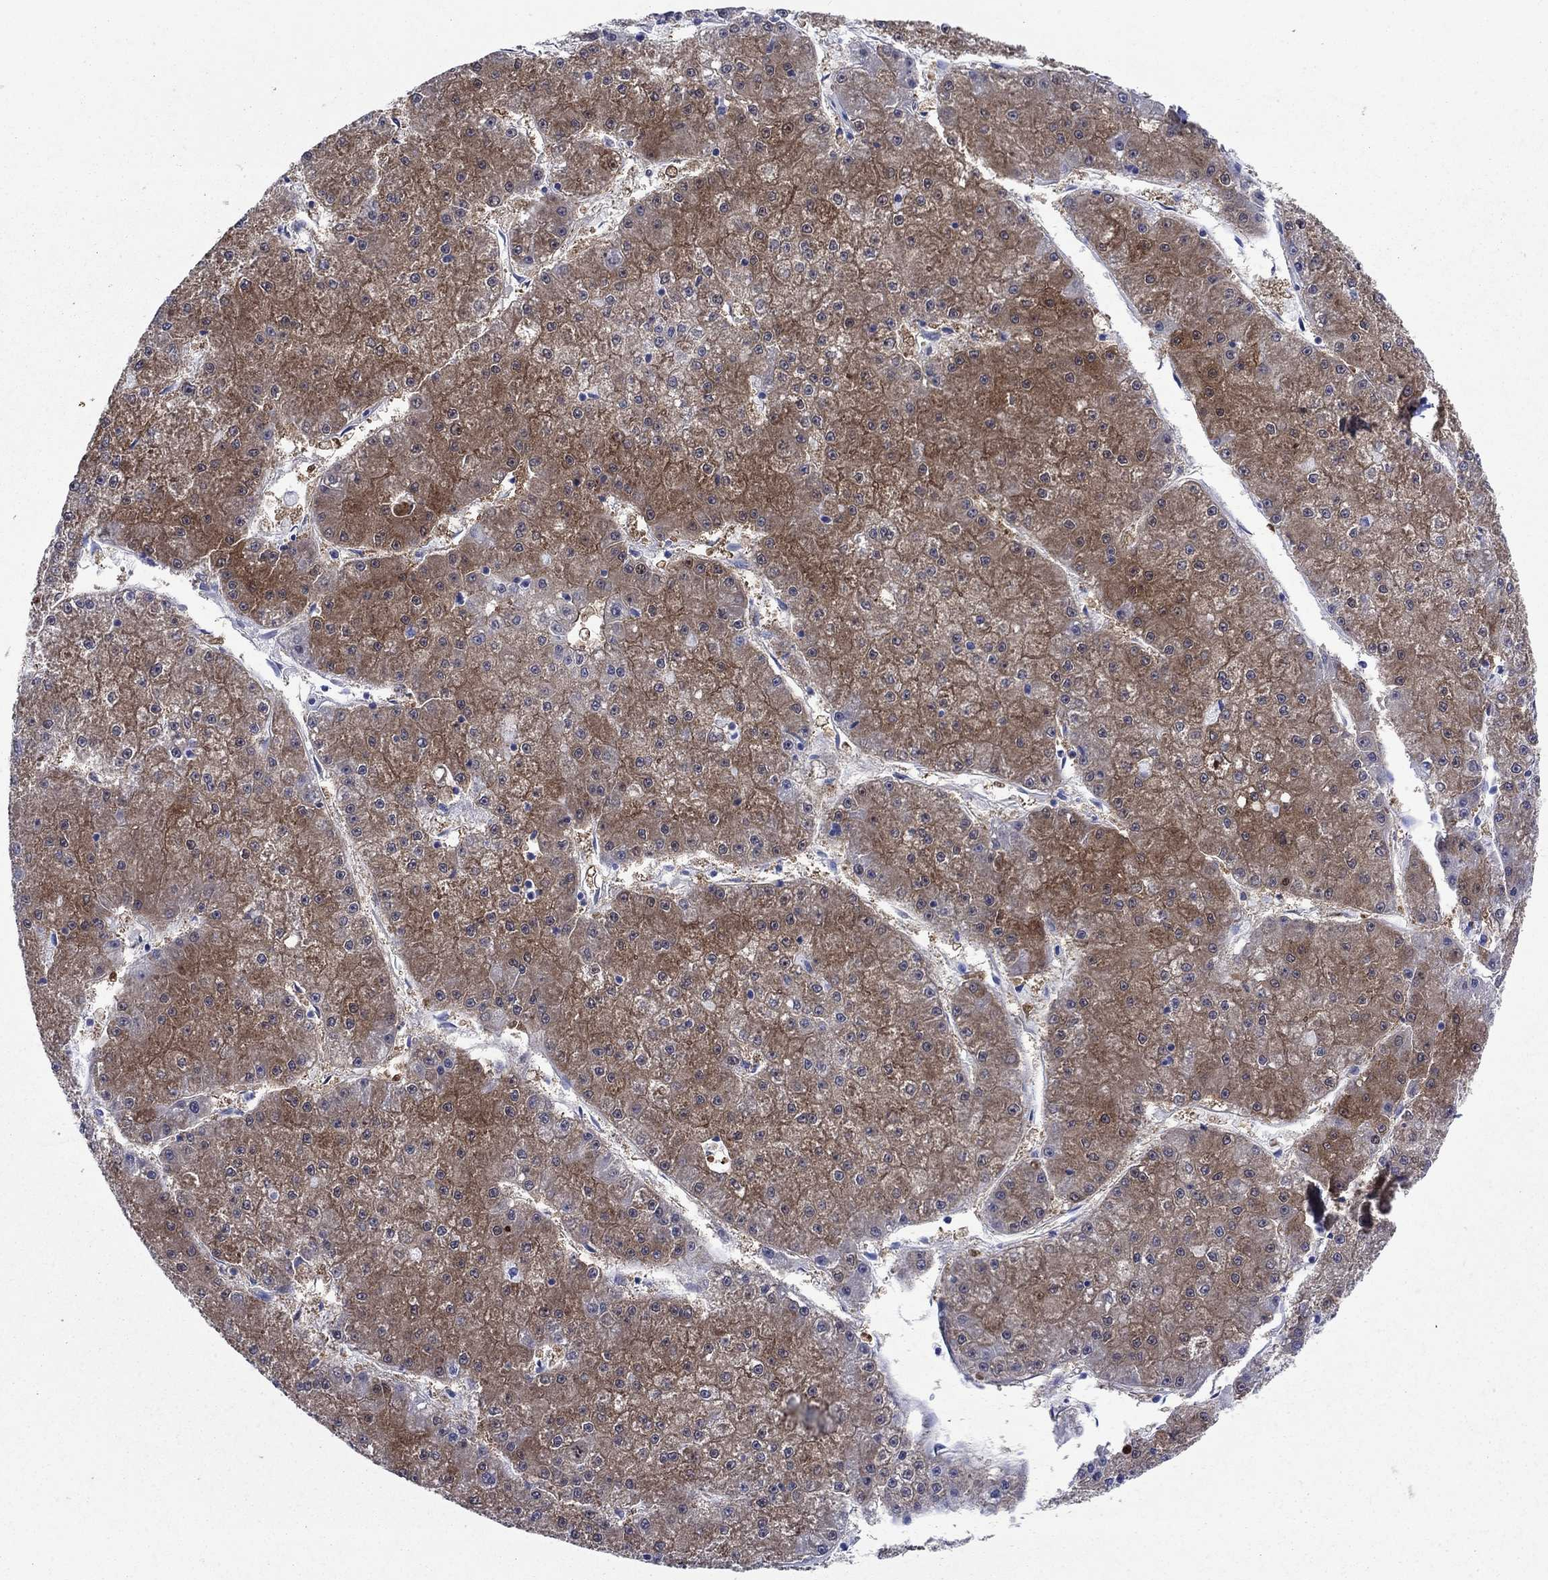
{"staining": {"intensity": "moderate", "quantity": ">75%", "location": "cytoplasmic/membranous"}, "tissue": "liver cancer", "cell_type": "Tumor cells", "image_type": "cancer", "snomed": [{"axis": "morphology", "description": "Carcinoma, Hepatocellular, NOS"}, {"axis": "topography", "description": "Liver"}], "caption": "Immunohistochemical staining of human liver cancer (hepatocellular carcinoma) shows medium levels of moderate cytoplasmic/membranous expression in about >75% of tumor cells.", "gene": "SULT2B1", "patient": {"sex": "male", "age": 73}}